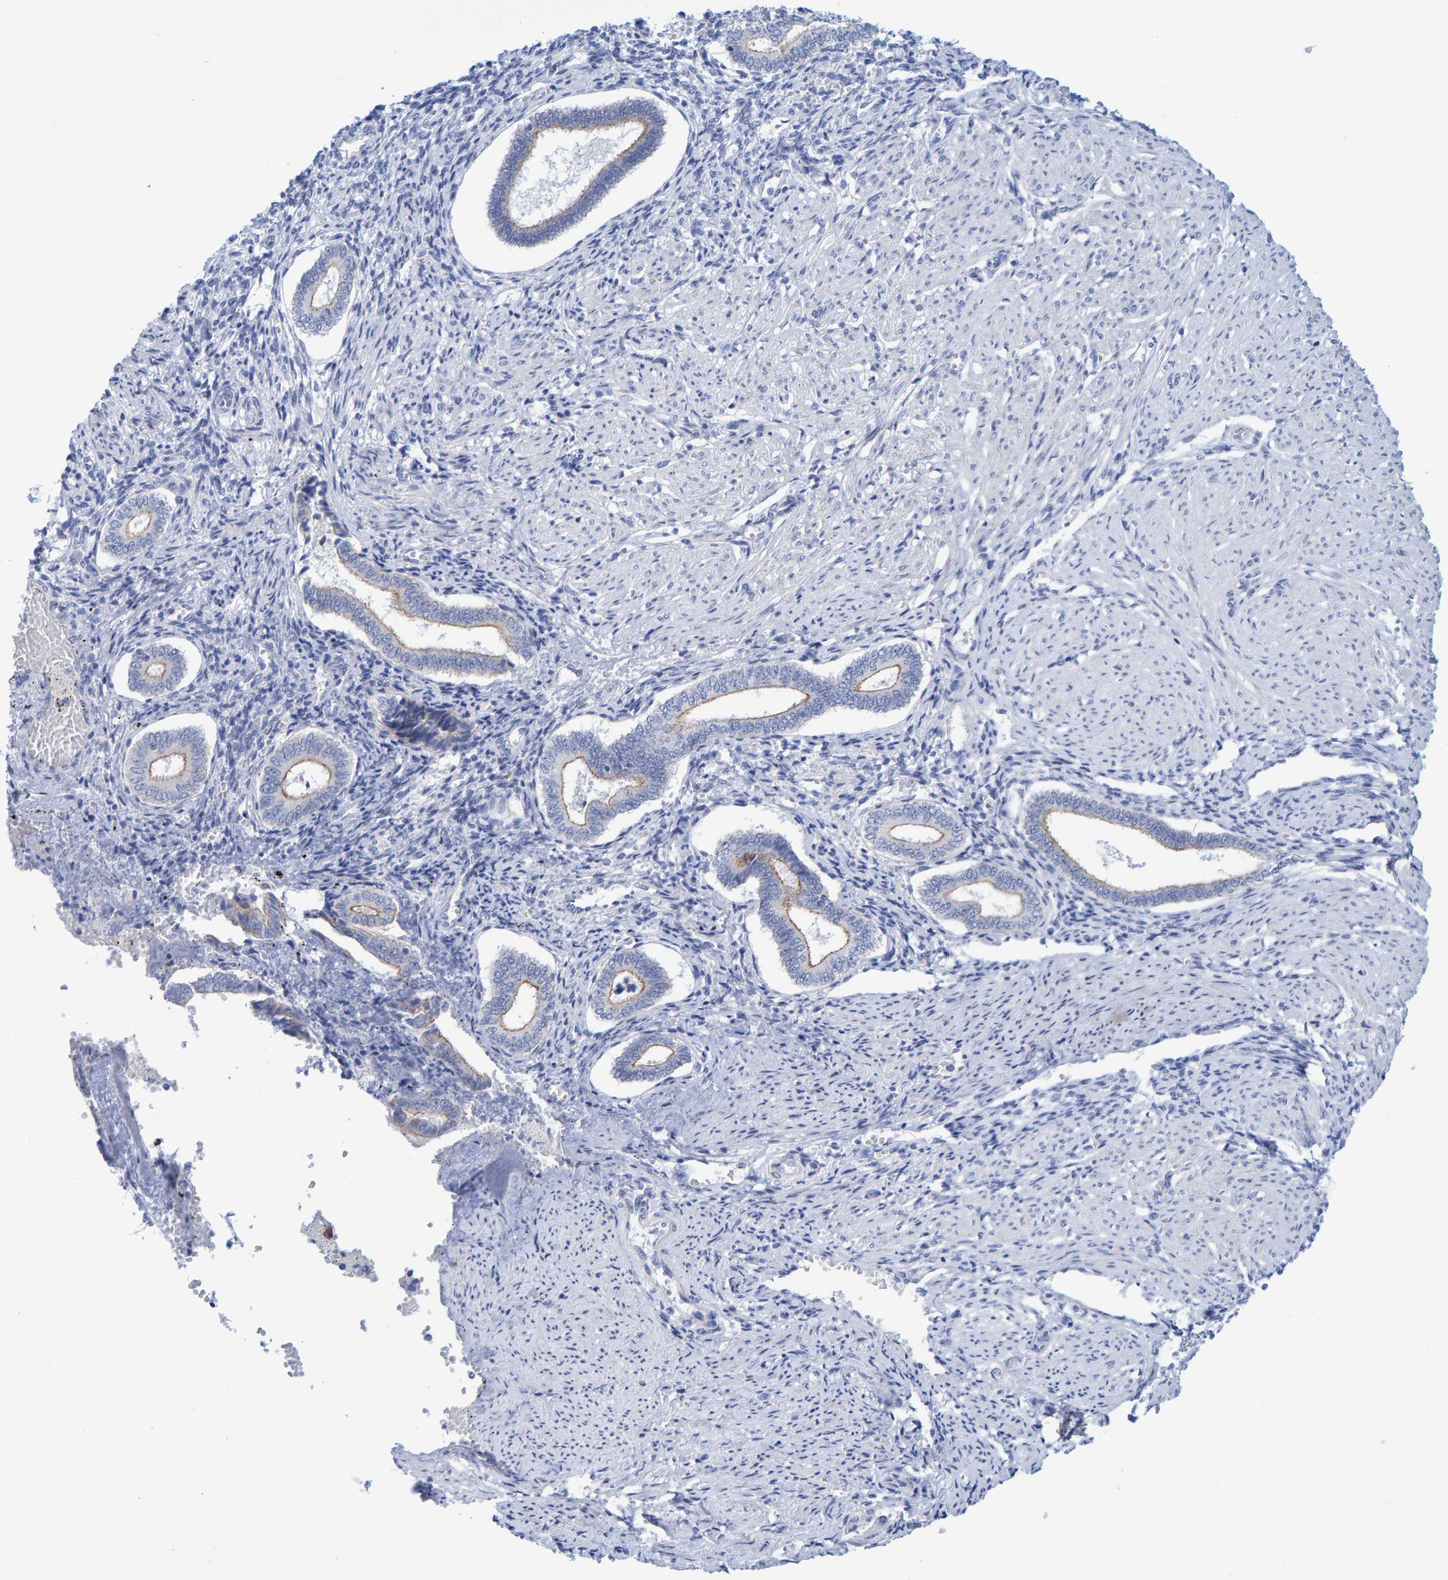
{"staining": {"intensity": "negative", "quantity": "none", "location": "none"}, "tissue": "endometrium", "cell_type": "Cells in endometrial stroma", "image_type": "normal", "snomed": [{"axis": "morphology", "description": "Normal tissue, NOS"}, {"axis": "topography", "description": "Endometrium"}], "caption": "DAB (3,3'-diaminobenzidine) immunohistochemical staining of unremarkable human endometrium shows no significant positivity in cells in endometrial stroma. (DAB (3,3'-diaminobenzidine) immunohistochemistry (IHC) with hematoxylin counter stain).", "gene": "JAKMIP3", "patient": {"sex": "female", "age": 42}}